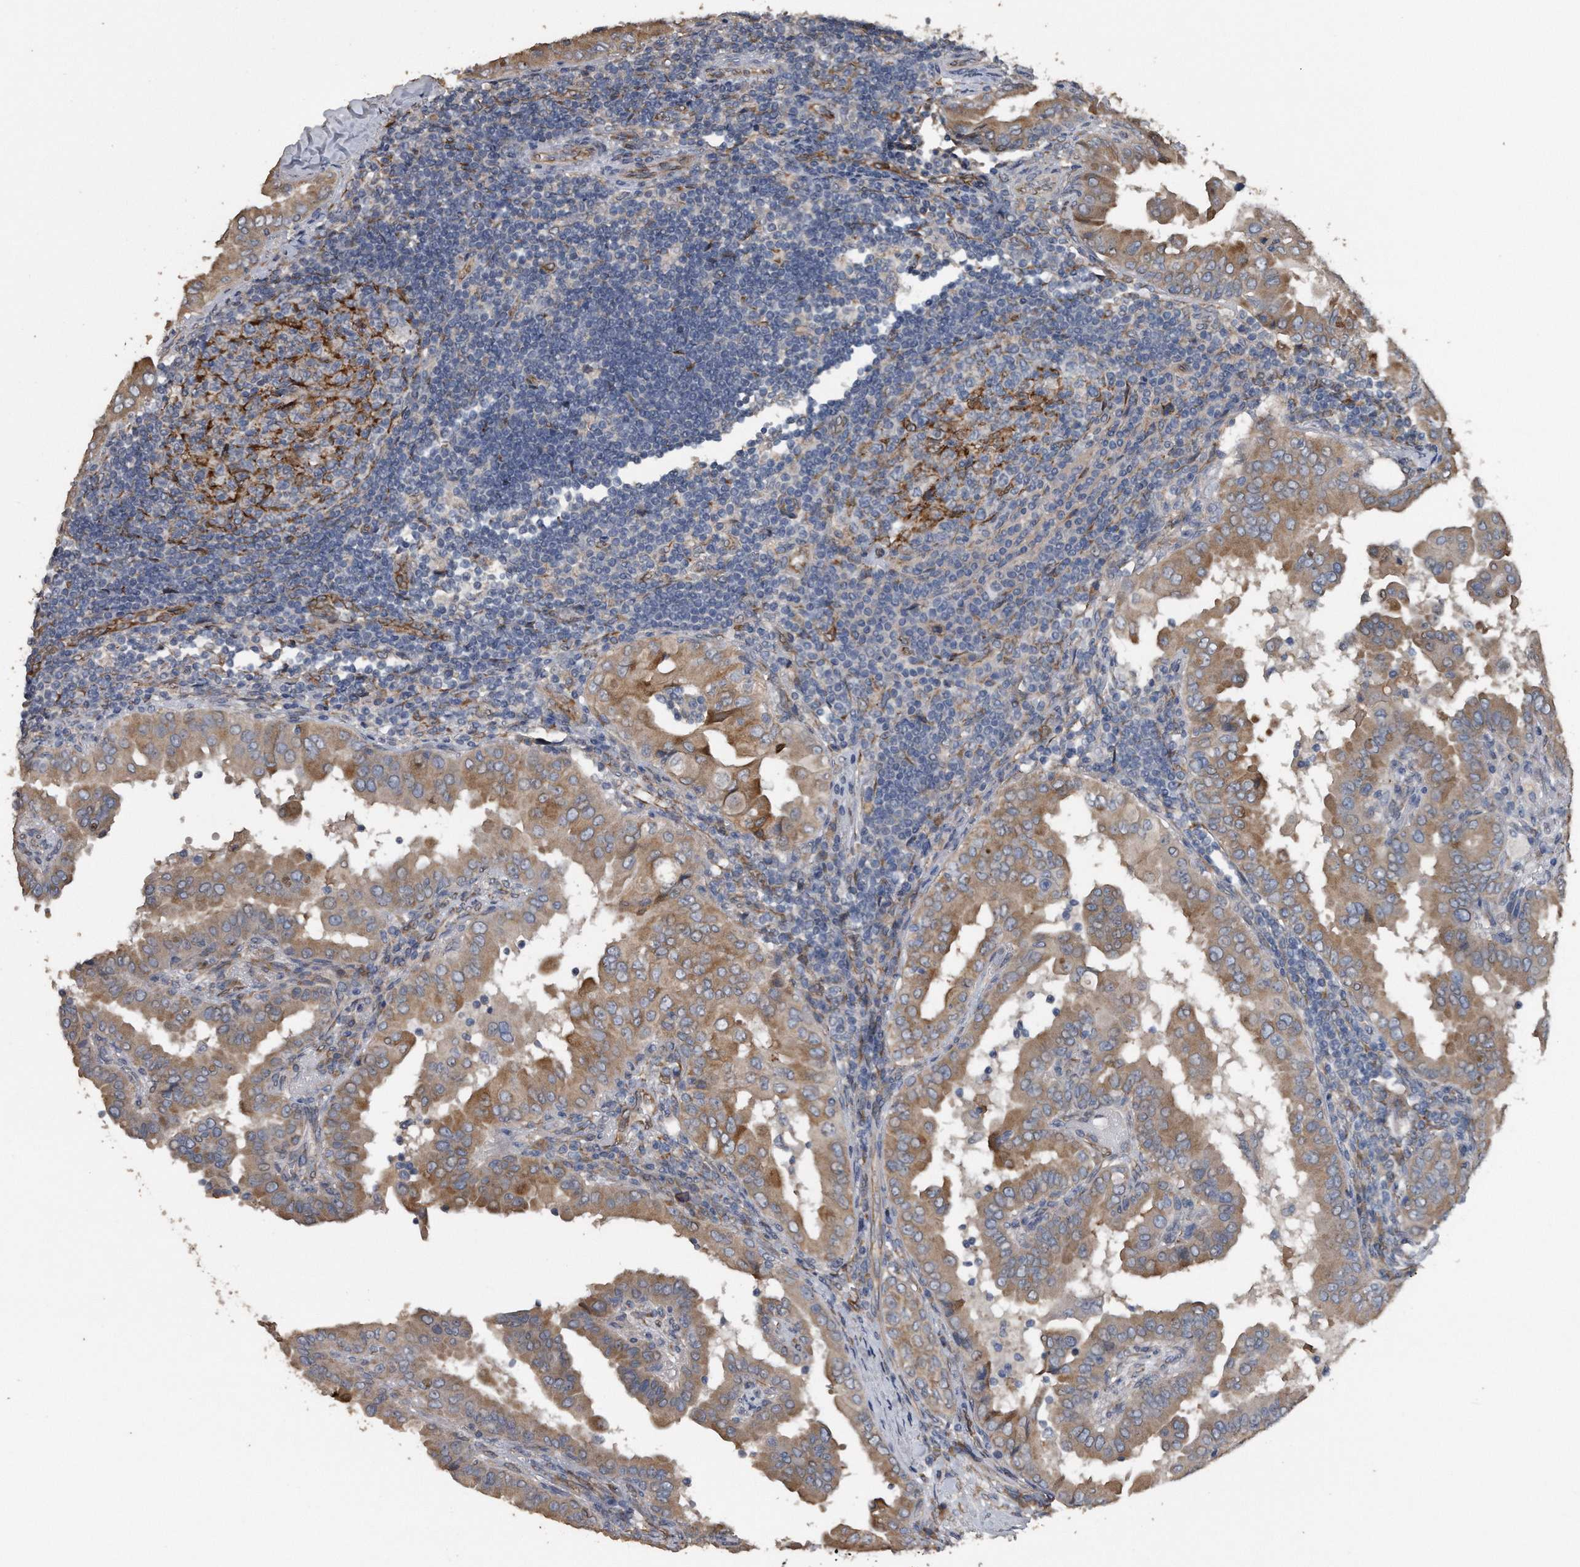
{"staining": {"intensity": "moderate", "quantity": ">75%", "location": "cytoplasmic/membranous"}, "tissue": "thyroid cancer", "cell_type": "Tumor cells", "image_type": "cancer", "snomed": [{"axis": "morphology", "description": "Papillary adenocarcinoma, NOS"}, {"axis": "topography", "description": "Thyroid gland"}], "caption": "Human thyroid papillary adenocarcinoma stained with a brown dye reveals moderate cytoplasmic/membranous positive staining in about >75% of tumor cells.", "gene": "PCLO", "patient": {"sex": "male", "age": 33}}